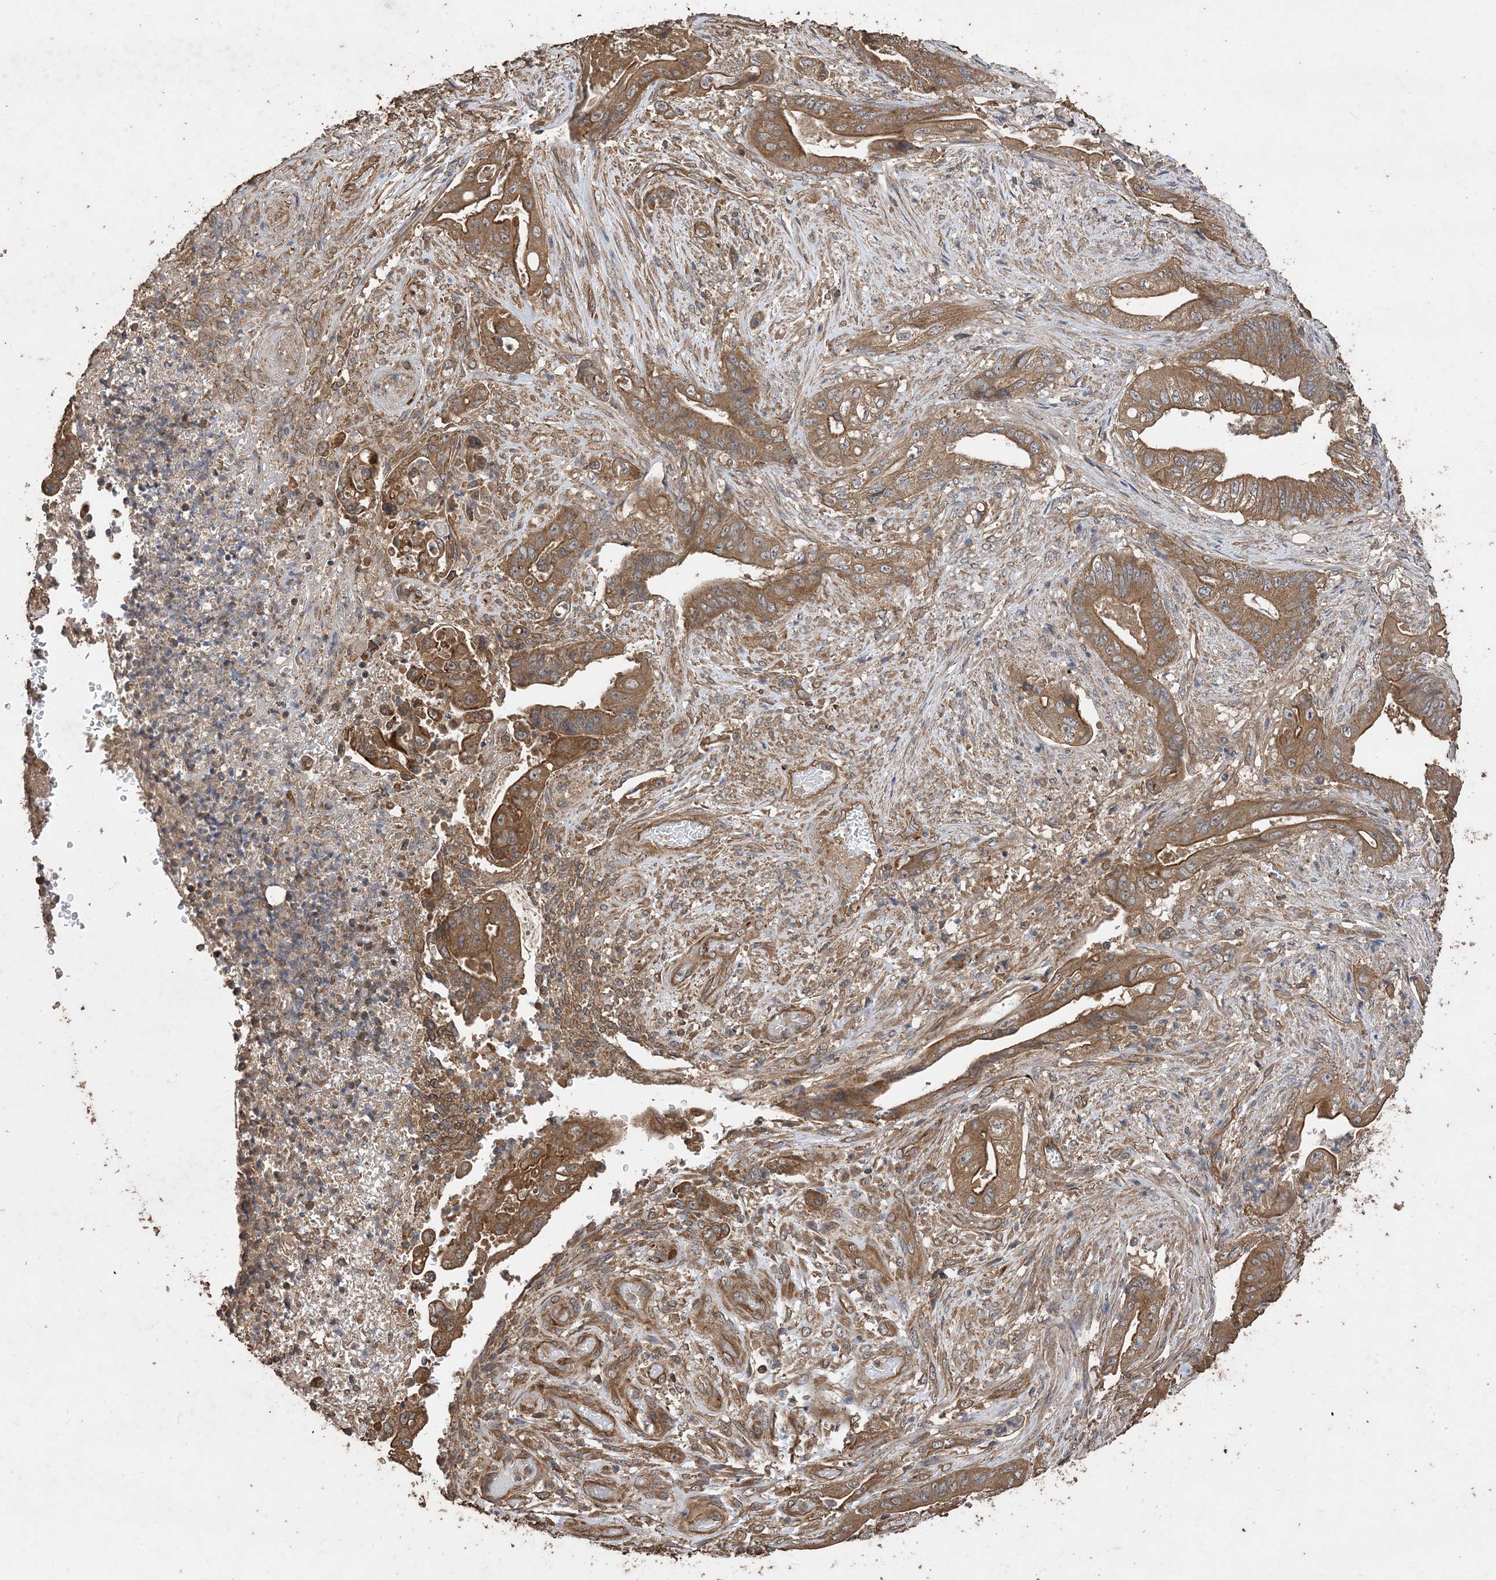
{"staining": {"intensity": "moderate", "quantity": ">75%", "location": "cytoplasmic/membranous"}, "tissue": "stomach cancer", "cell_type": "Tumor cells", "image_type": "cancer", "snomed": [{"axis": "morphology", "description": "Adenocarcinoma, NOS"}, {"axis": "topography", "description": "Stomach"}], "caption": "An immunohistochemistry (IHC) histopathology image of tumor tissue is shown. Protein staining in brown highlights moderate cytoplasmic/membranous positivity in stomach cancer (adenocarcinoma) within tumor cells.", "gene": "ZKSCAN5", "patient": {"sex": "female", "age": 73}}